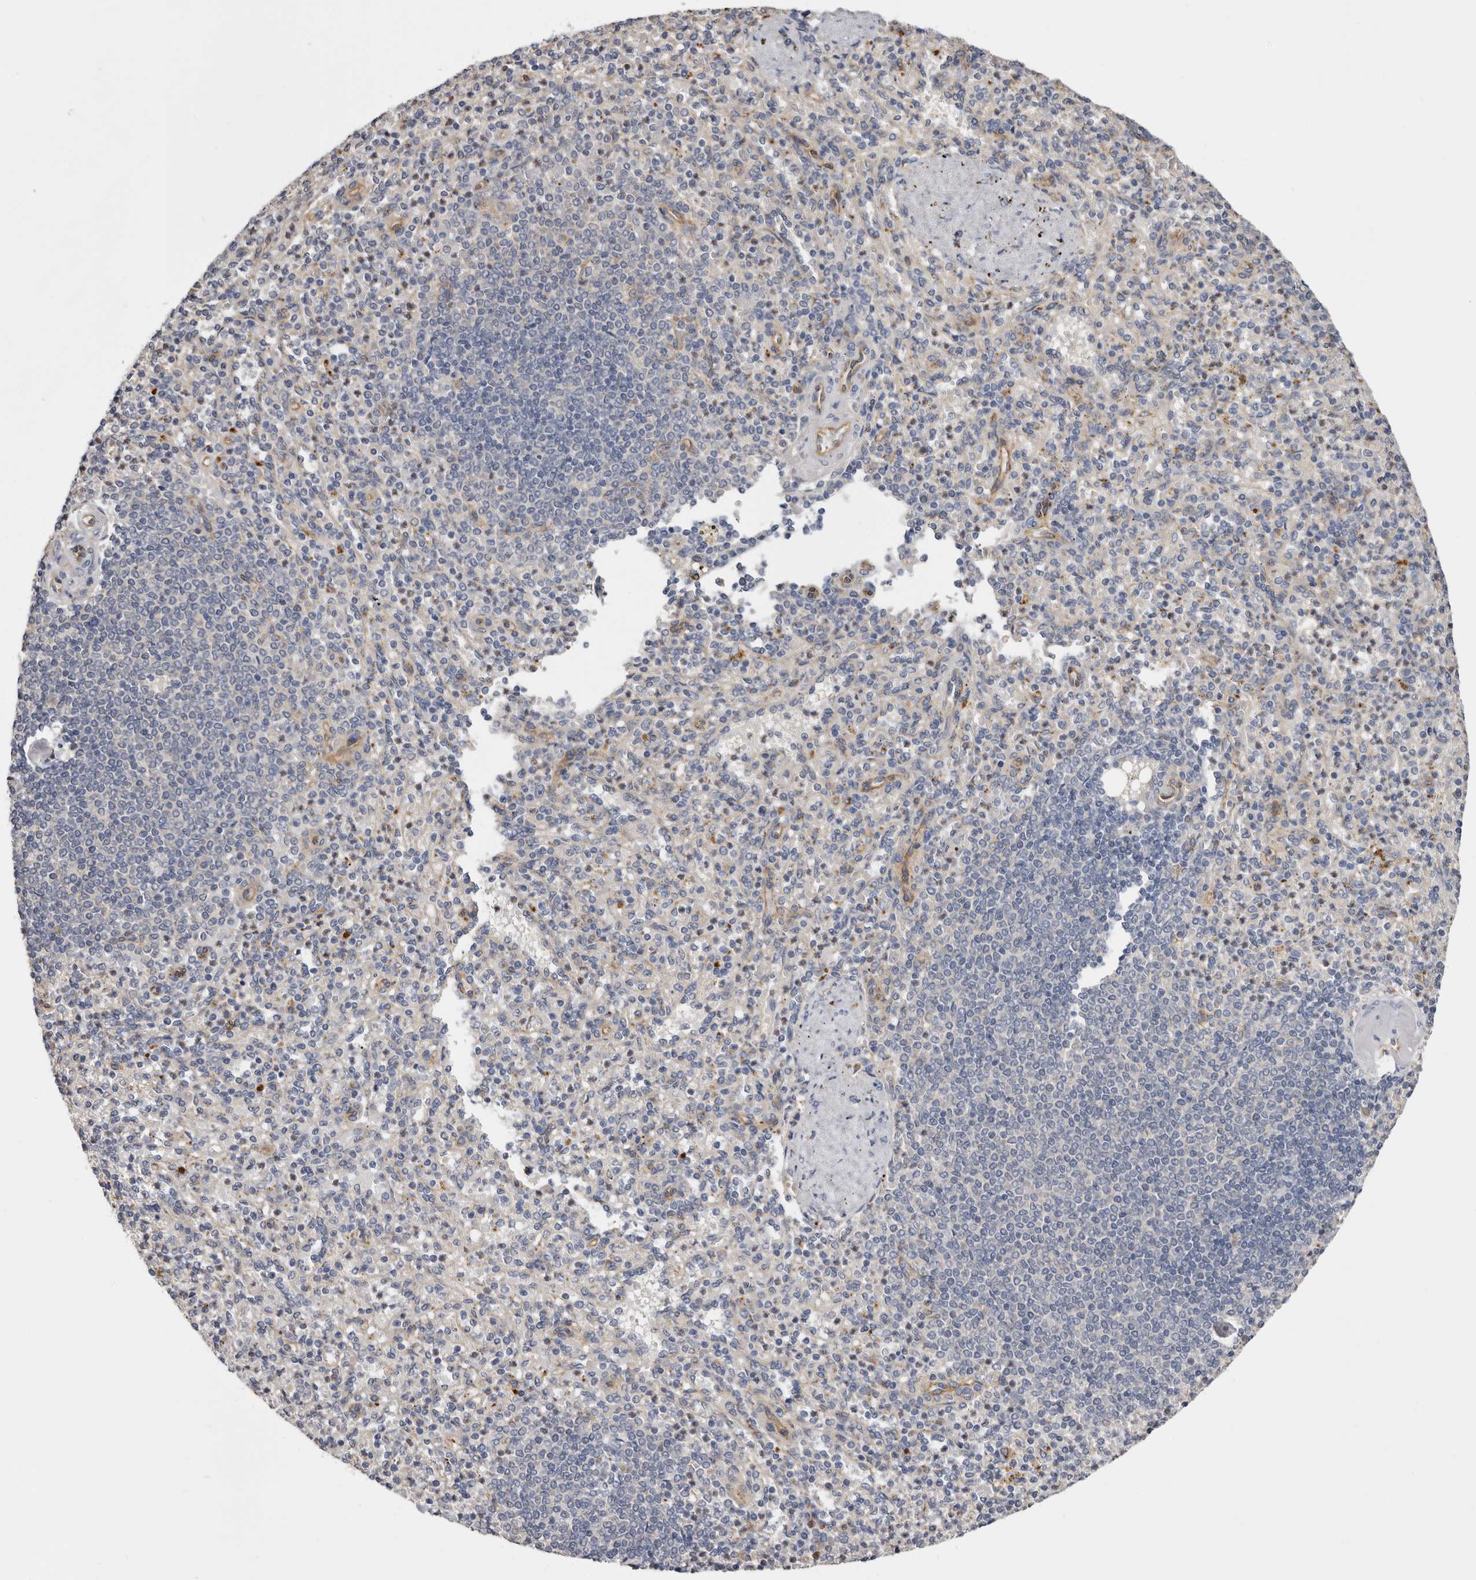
{"staining": {"intensity": "negative", "quantity": "none", "location": "none"}, "tissue": "spleen", "cell_type": "Cells in red pulp", "image_type": "normal", "snomed": [{"axis": "morphology", "description": "Normal tissue, NOS"}, {"axis": "topography", "description": "Spleen"}], "caption": "Spleen stained for a protein using IHC displays no positivity cells in red pulp.", "gene": "INKA2", "patient": {"sex": "female", "age": 74}}